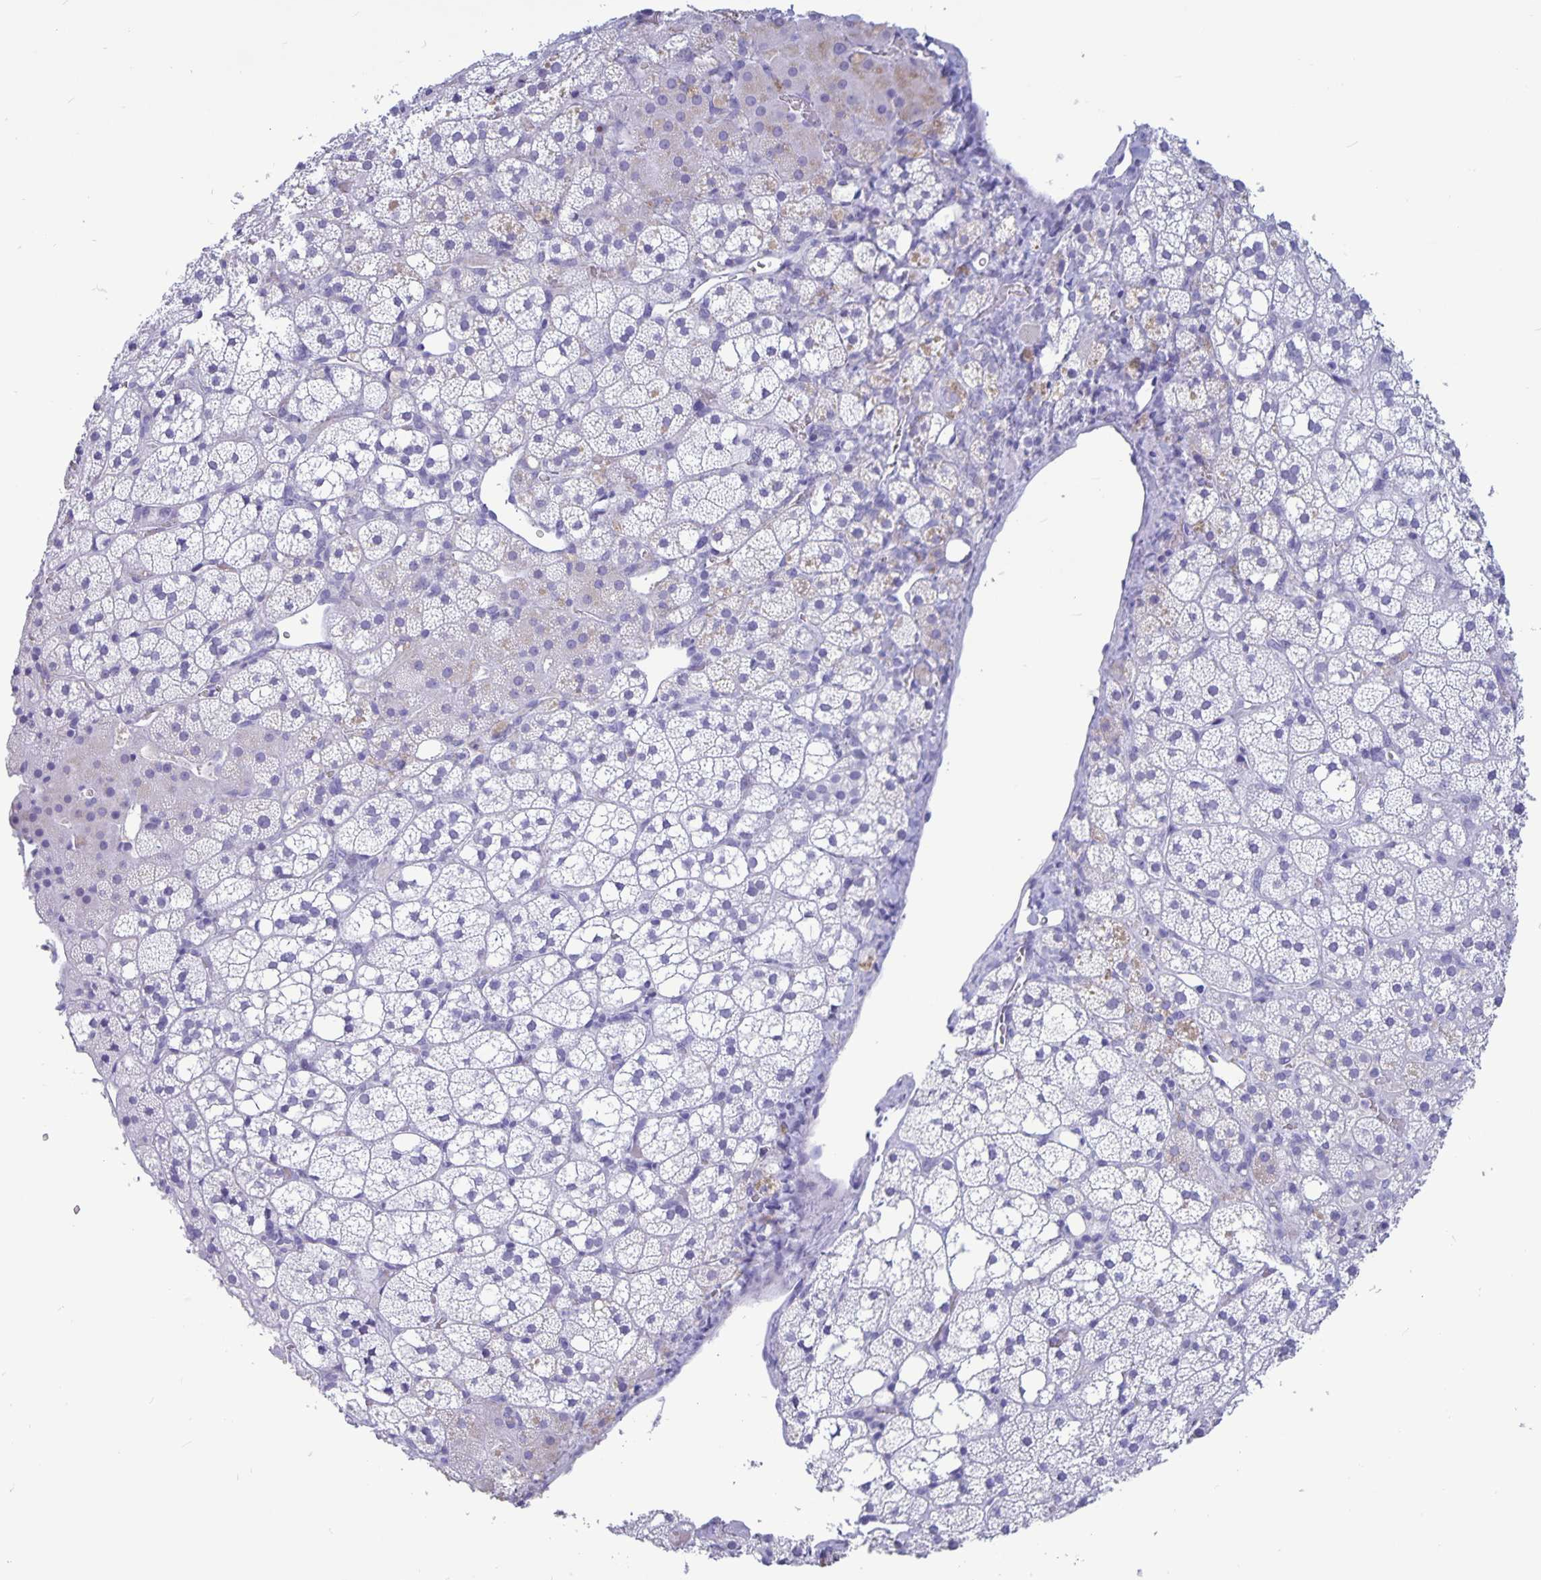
{"staining": {"intensity": "negative", "quantity": "none", "location": "none"}, "tissue": "adrenal gland", "cell_type": "Glandular cells", "image_type": "normal", "snomed": [{"axis": "morphology", "description": "Normal tissue, NOS"}, {"axis": "topography", "description": "Adrenal gland"}], "caption": "Immunohistochemistry of unremarkable adrenal gland reveals no staining in glandular cells. (DAB (3,3'-diaminobenzidine) IHC with hematoxylin counter stain).", "gene": "BPIFA3", "patient": {"sex": "male", "age": 53}}